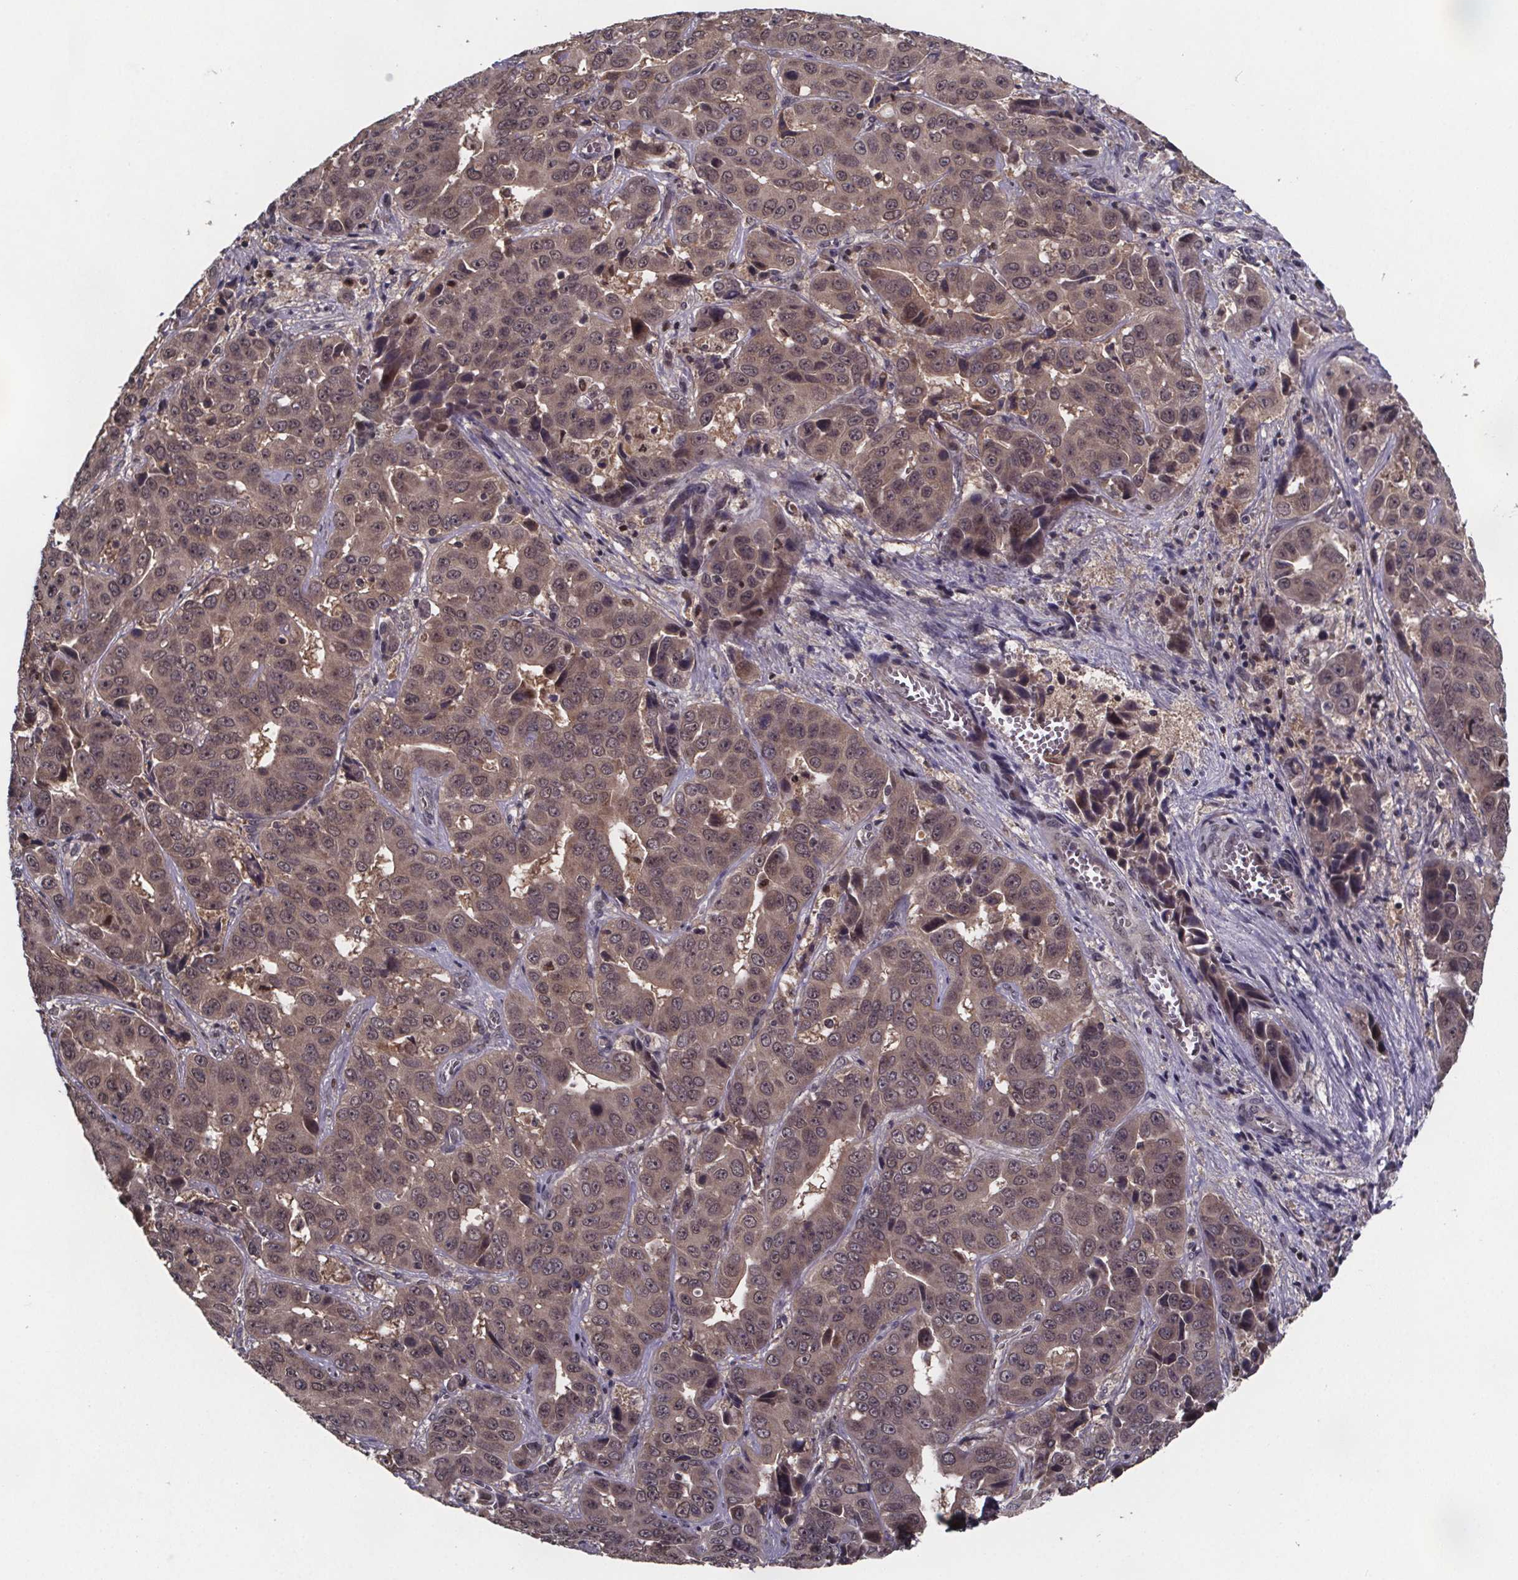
{"staining": {"intensity": "weak", "quantity": ">75%", "location": "cytoplasmic/membranous,nuclear"}, "tissue": "liver cancer", "cell_type": "Tumor cells", "image_type": "cancer", "snomed": [{"axis": "morphology", "description": "Cholangiocarcinoma"}, {"axis": "topography", "description": "Liver"}], "caption": "A brown stain highlights weak cytoplasmic/membranous and nuclear staining of a protein in human liver cancer (cholangiocarcinoma) tumor cells. (Stains: DAB (3,3'-diaminobenzidine) in brown, nuclei in blue, Microscopy: brightfield microscopy at high magnification).", "gene": "FN3KRP", "patient": {"sex": "female", "age": 52}}